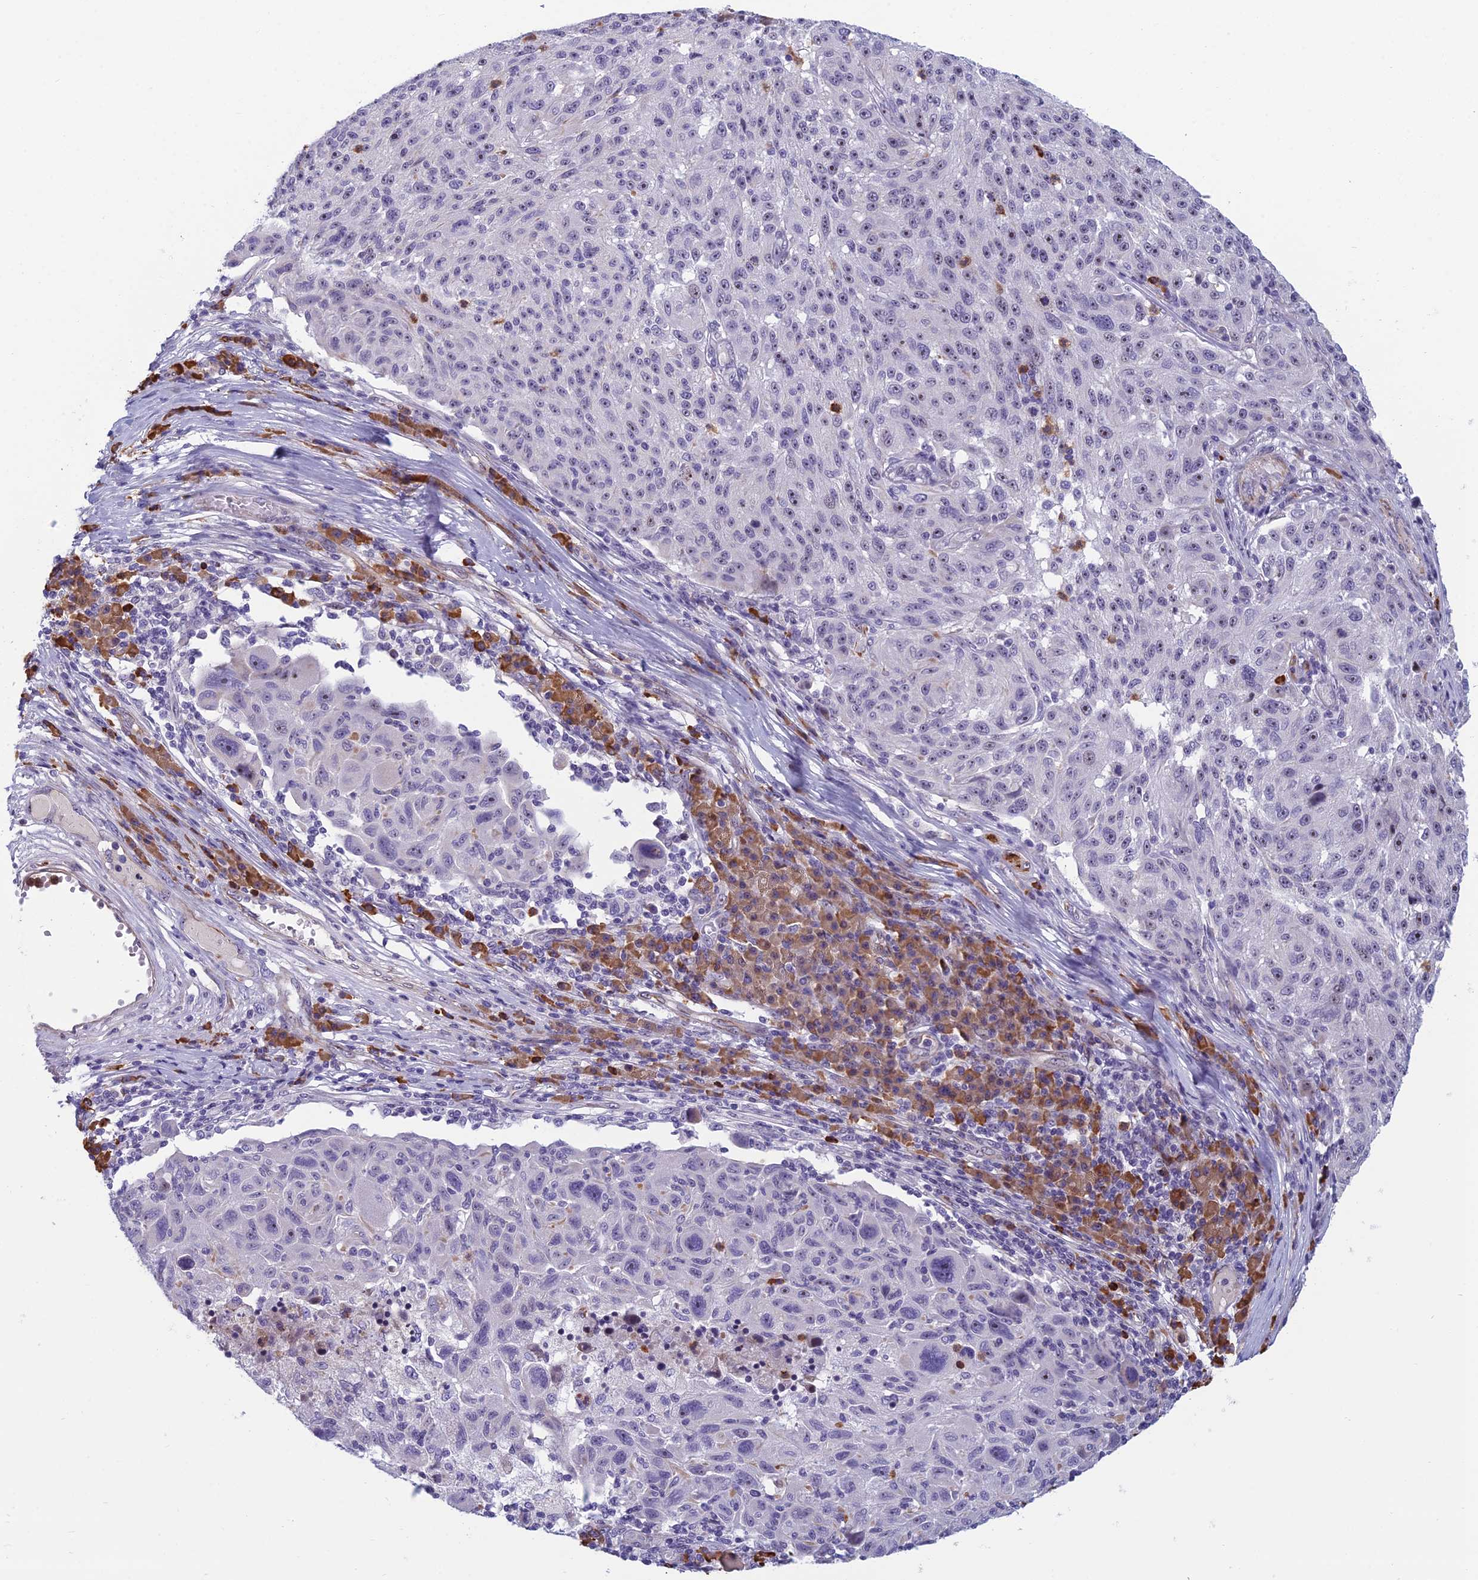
{"staining": {"intensity": "moderate", "quantity": "25%-75%", "location": "nuclear"}, "tissue": "melanoma", "cell_type": "Tumor cells", "image_type": "cancer", "snomed": [{"axis": "morphology", "description": "Malignant melanoma, NOS"}, {"axis": "topography", "description": "Skin"}], "caption": "IHC histopathology image of malignant melanoma stained for a protein (brown), which reveals medium levels of moderate nuclear expression in approximately 25%-75% of tumor cells.", "gene": "NOC2L", "patient": {"sex": "male", "age": 53}}